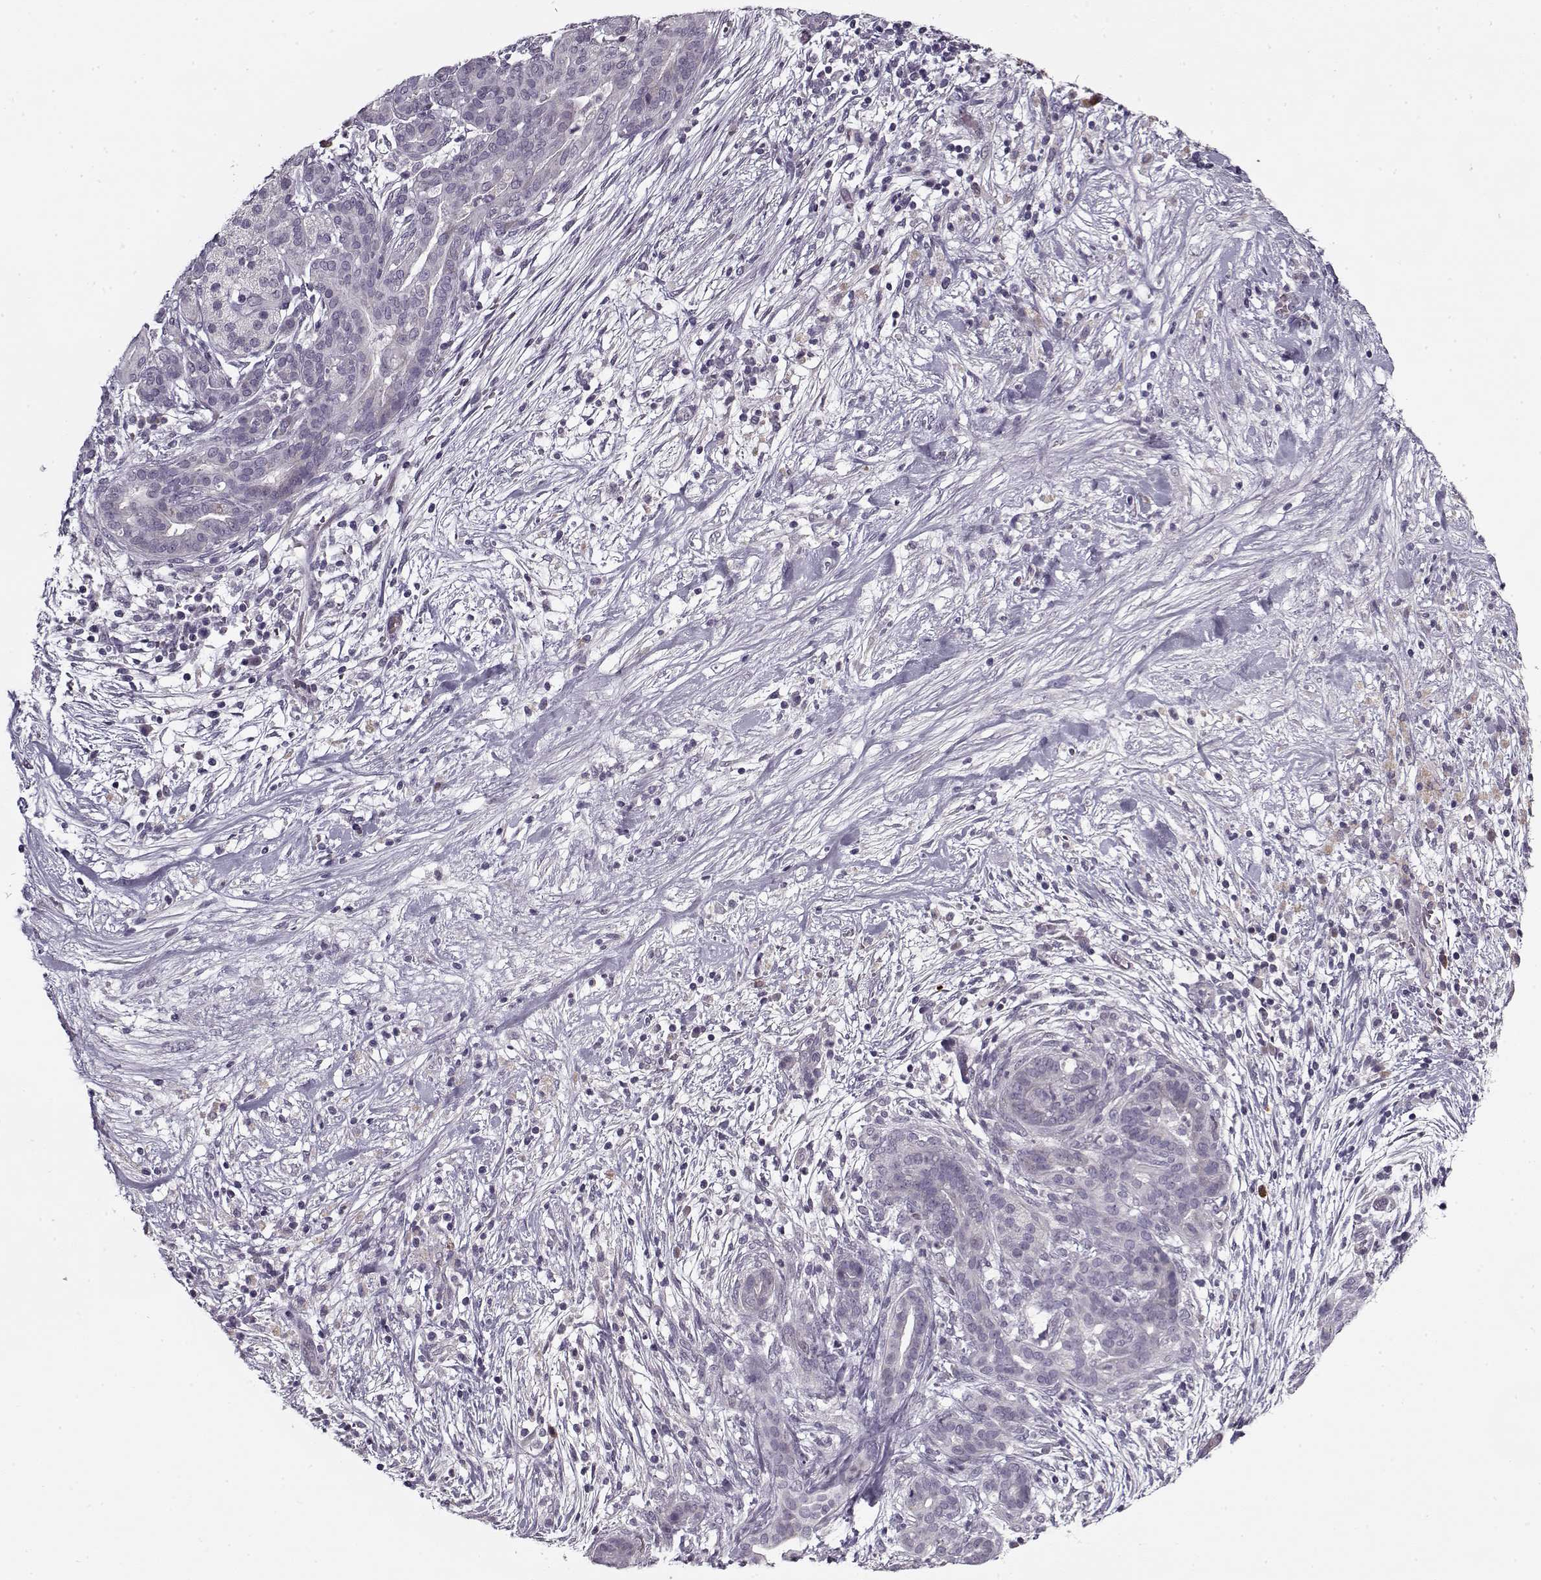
{"staining": {"intensity": "negative", "quantity": "none", "location": "none"}, "tissue": "pancreatic cancer", "cell_type": "Tumor cells", "image_type": "cancer", "snomed": [{"axis": "morphology", "description": "Adenocarcinoma, NOS"}, {"axis": "topography", "description": "Pancreas"}], "caption": "Tumor cells show no significant positivity in pancreatic cancer (adenocarcinoma).", "gene": "KRT9", "patient": {"sex": "male", "age": 44}}